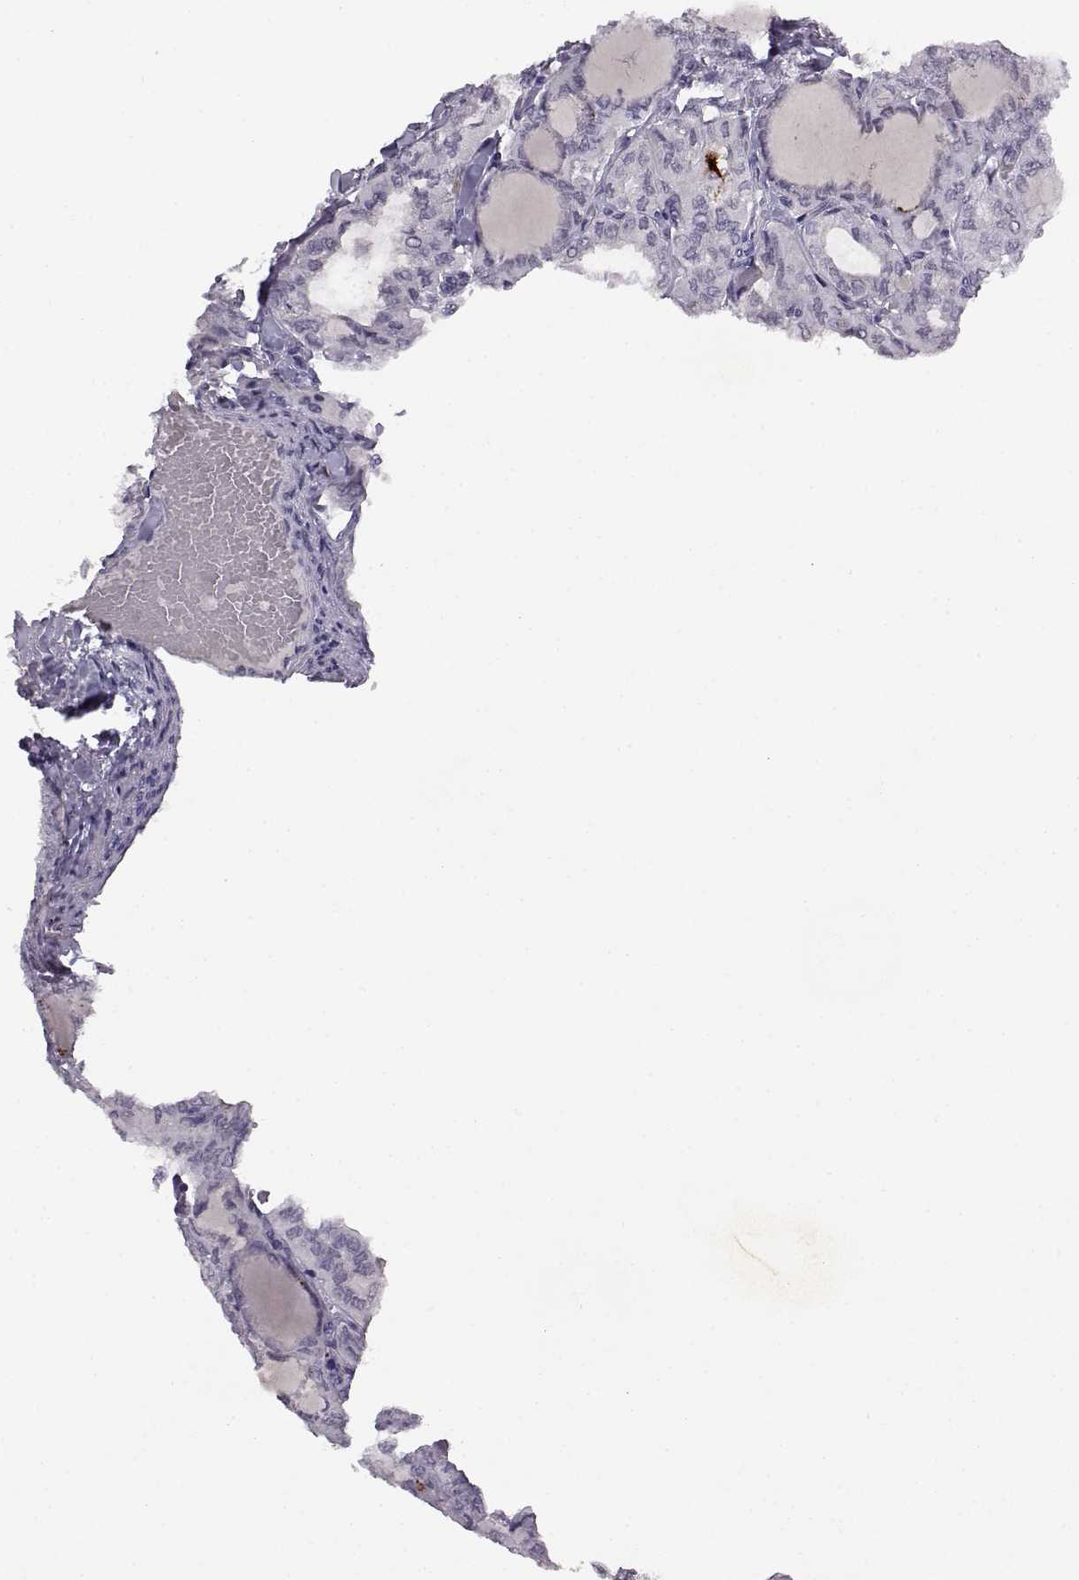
{"staining": {"intensity": "negative", "quantity": "none", "location": "none"}, "tissue": "thyroid cancer", "cell_type": "Tumor cells", "image_type": "cancer", "snomed": [{"axis": "morphology", "description": "Papillary adenocarcinoma, NOS"}, {"axis": "topography", "description": "Thyroid gland"}], "caption": "A micrograph of thyroid cancer stained for a protein exhibits no brown staining in tumor cells. (DAB immunohistochemistry visualized using brightfield microscopy, high magnification).", "gene": "VGF", "patient": {"sex": "male", "age": 20}}